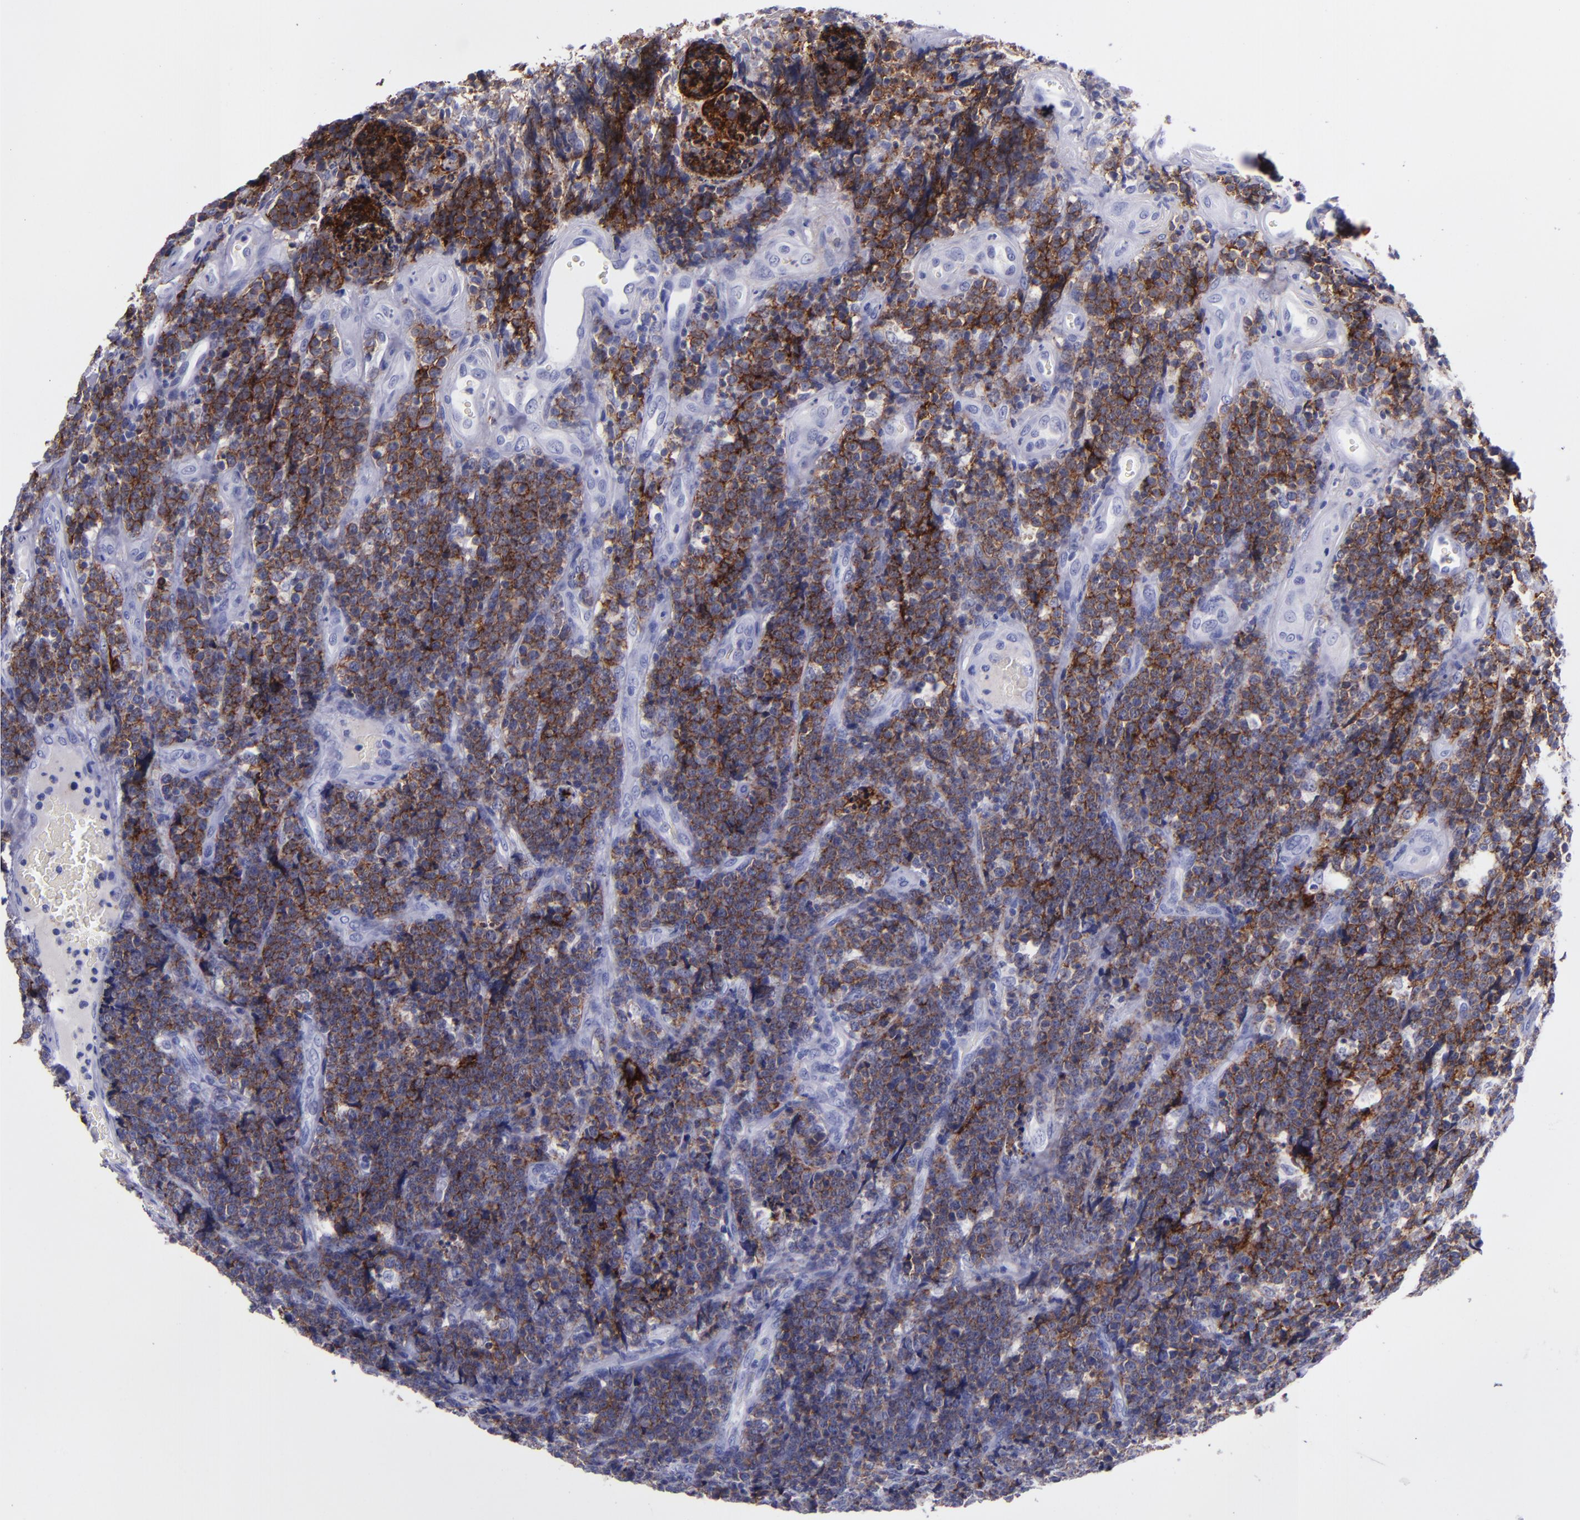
{"staining": {"intensity": "moderate", "quantity": ">75%", "location": "cytoplasmic/membranous"}, "tissue": "lymphoma", "cell_type": "Tumor cells", "image_type": "cancer", "snomed": [{"axis": "morphology", "description": "Malignant lymphoma, non-Hodgkin's type, High grade"}, {"axis": "topography", "description": "Small intestine"}, {"axis": "topography", "description": "Colon"}], "caption": "DAB immunohistochemical staining of human lymphoma shows moderate cytoplasmic/membranous protein staining in approximately >75% of tumor cells.", "gene": "CD37", "patient": {"sex": "male", "age": 8}}